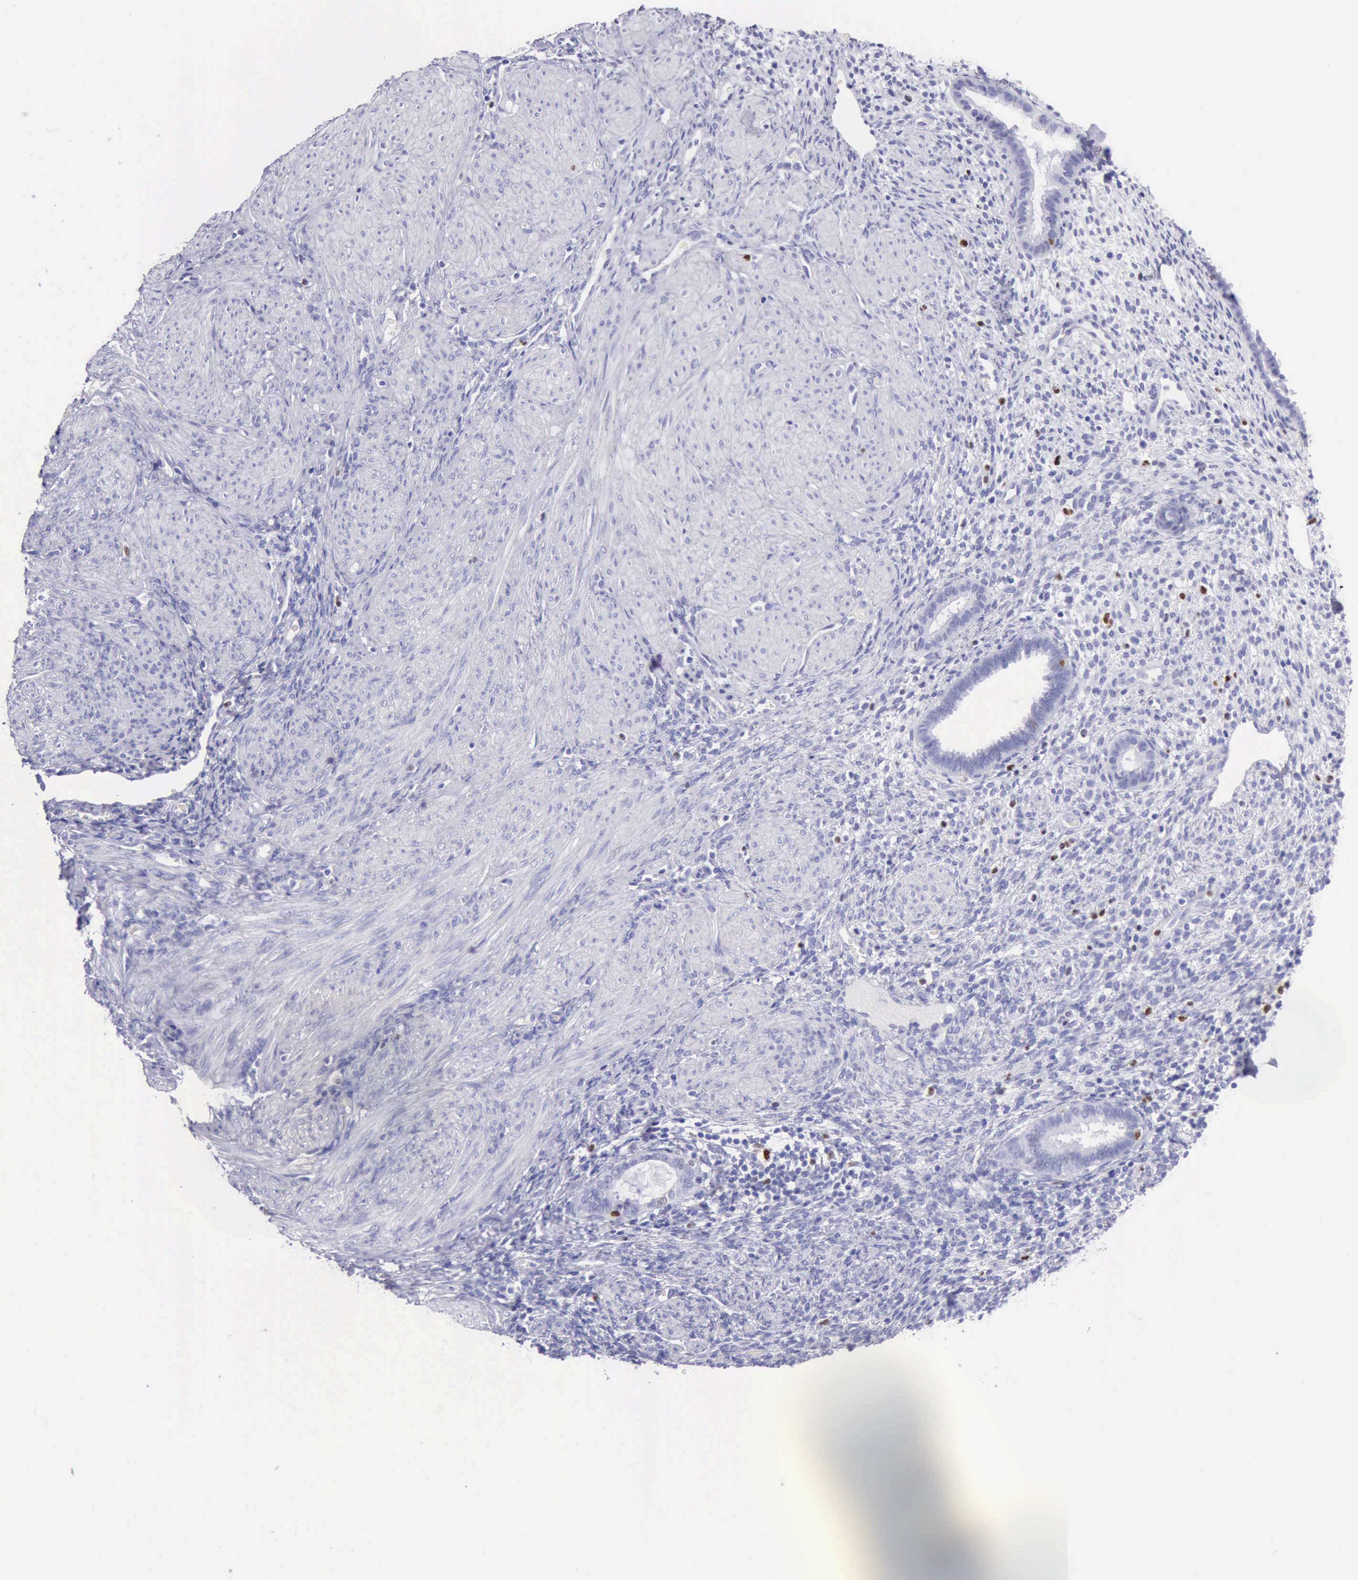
{"staining": {"intensity": "strong", "quantity": "<25%", "location": "nuclear"}, "tissue": "endometrium", "cell_type": "Cells in endometrial stroma", "image_type": "normal", "snomed": [{"axis": "morphology", "description": "Normal tissue, NOS"}, {"axis": "topography", "description": "Endometrium"}], "caption": "Protein expression analysis of normal human endometrium reveals strong nuclear expression in approximately <25% of cells in endometrial stroma. (brown staining indicates protein expression, while blue staining denotes nuclei).", "gene": "MCM2", "patient": {"sex": "female", "age": 72}}